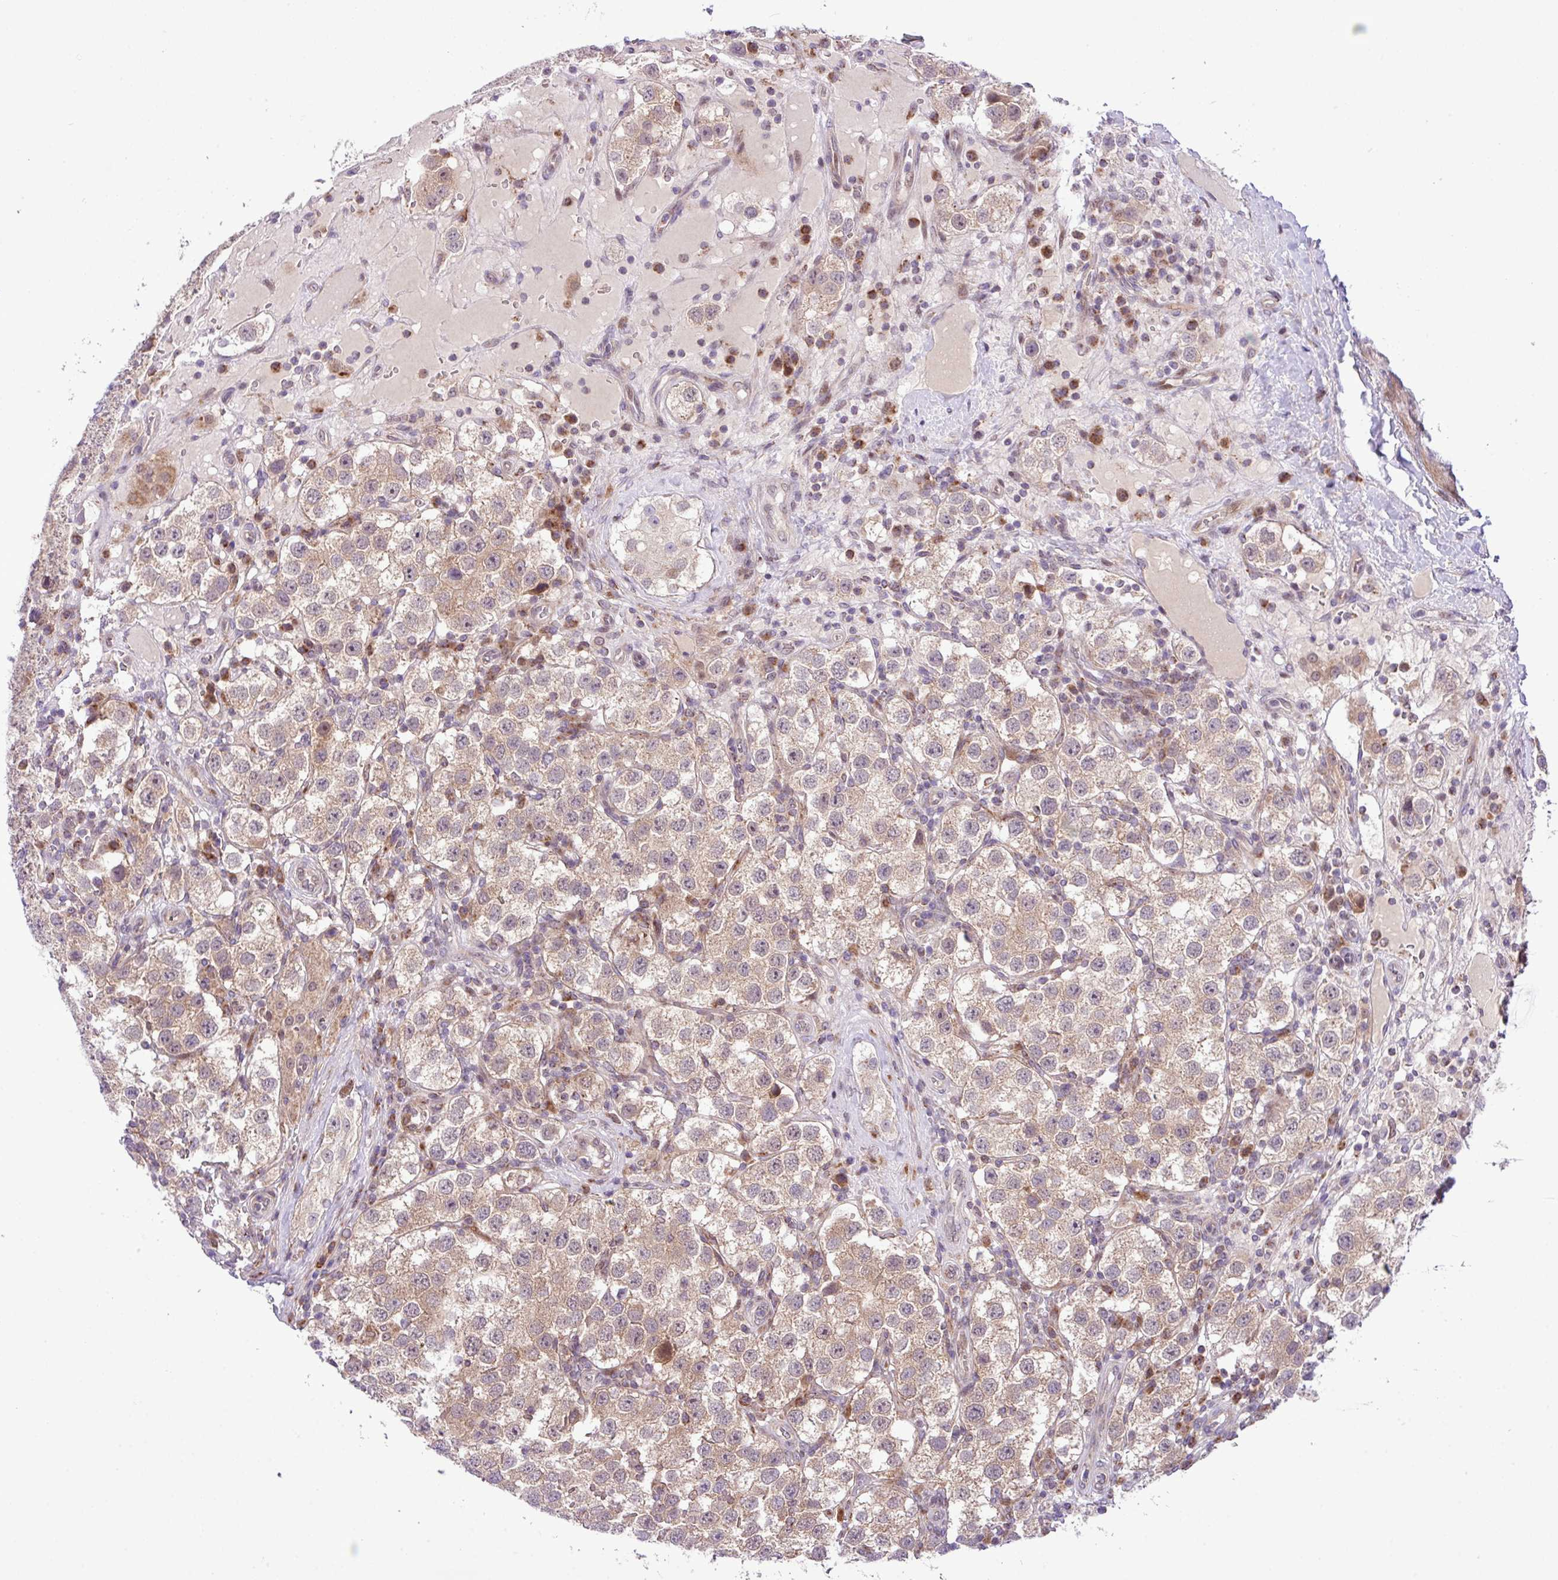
{"staining": {"intensity": "moderate", "quantity": ">75%", "location": "cytoplasmic/membranous"}, "tissue": "testis cancer", "cell_type": "Tumor cells", "image_type": "cancer", "snomed": [{"axis": "morphology", "description": "Seminoma, NOS"}, {"axis": "topography", "description": "Testis"}], "caption": "Seminoma (testis) was stained to show a protein in brown. There is medium levels of moderate cytoplasmic/membranous positivity in approximately >75% of tumor cells.", "gene": "B3GNT9", "patient": {"sex": "male", "age": 37}}